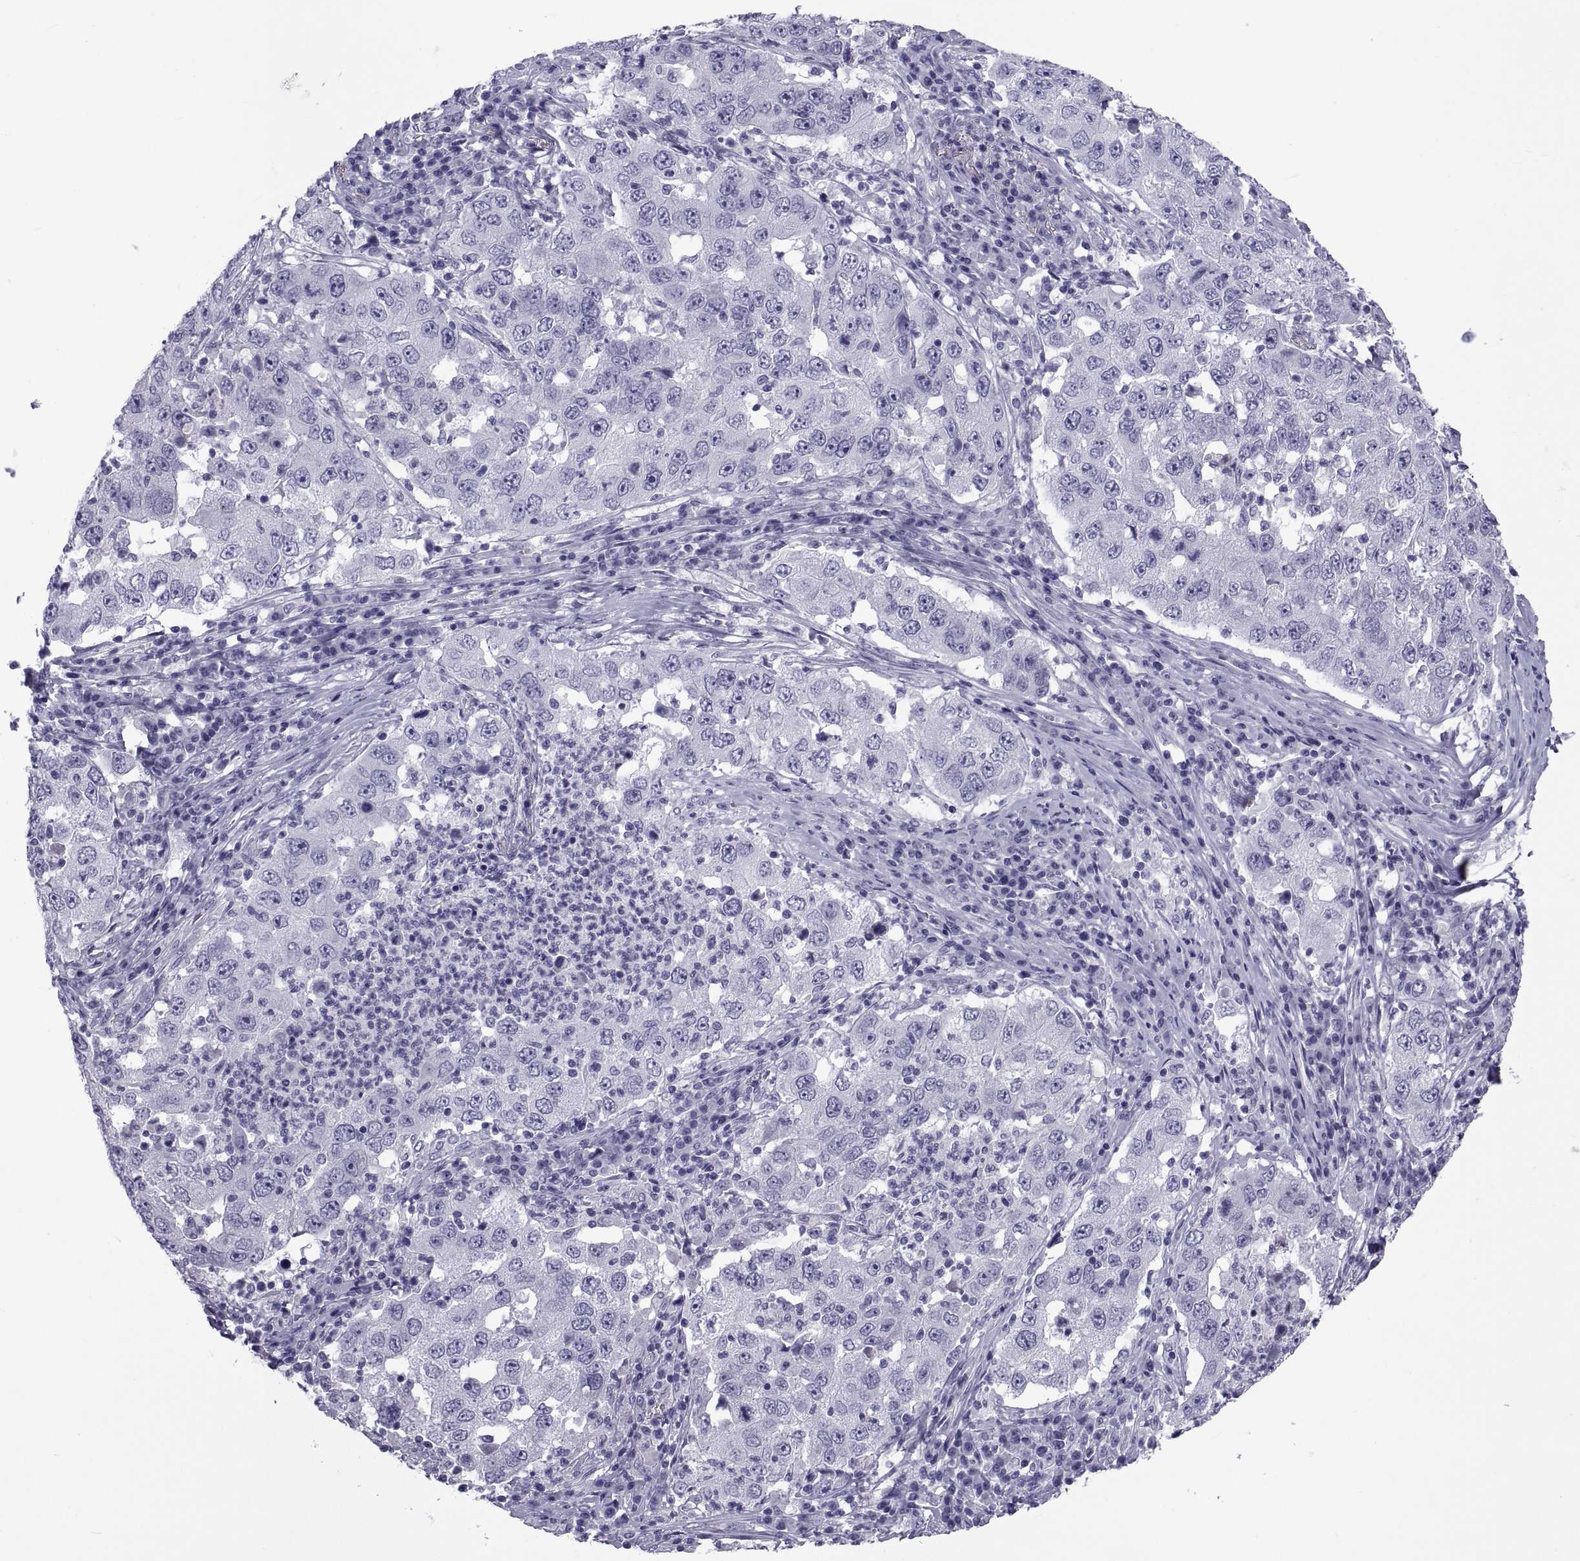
{"staining": {"intensity": "negative", "quantity": "none", "location": "none"}, "tissue": "lung cancer", "cell_type": "Tumor cells", "image_type": "cancer", "snomed": [{"axis": "morphology", "description": "Adenocarcinoma, NOS"}, {"axis": "topography", "description": "Lung"}], "caption": "This is an IHC histopathology image of adenocarcinoma (lung). There is no positivity in tumor cells.", "gene": "NPTX2", "patient": {"sex": "male", "age": 73}}